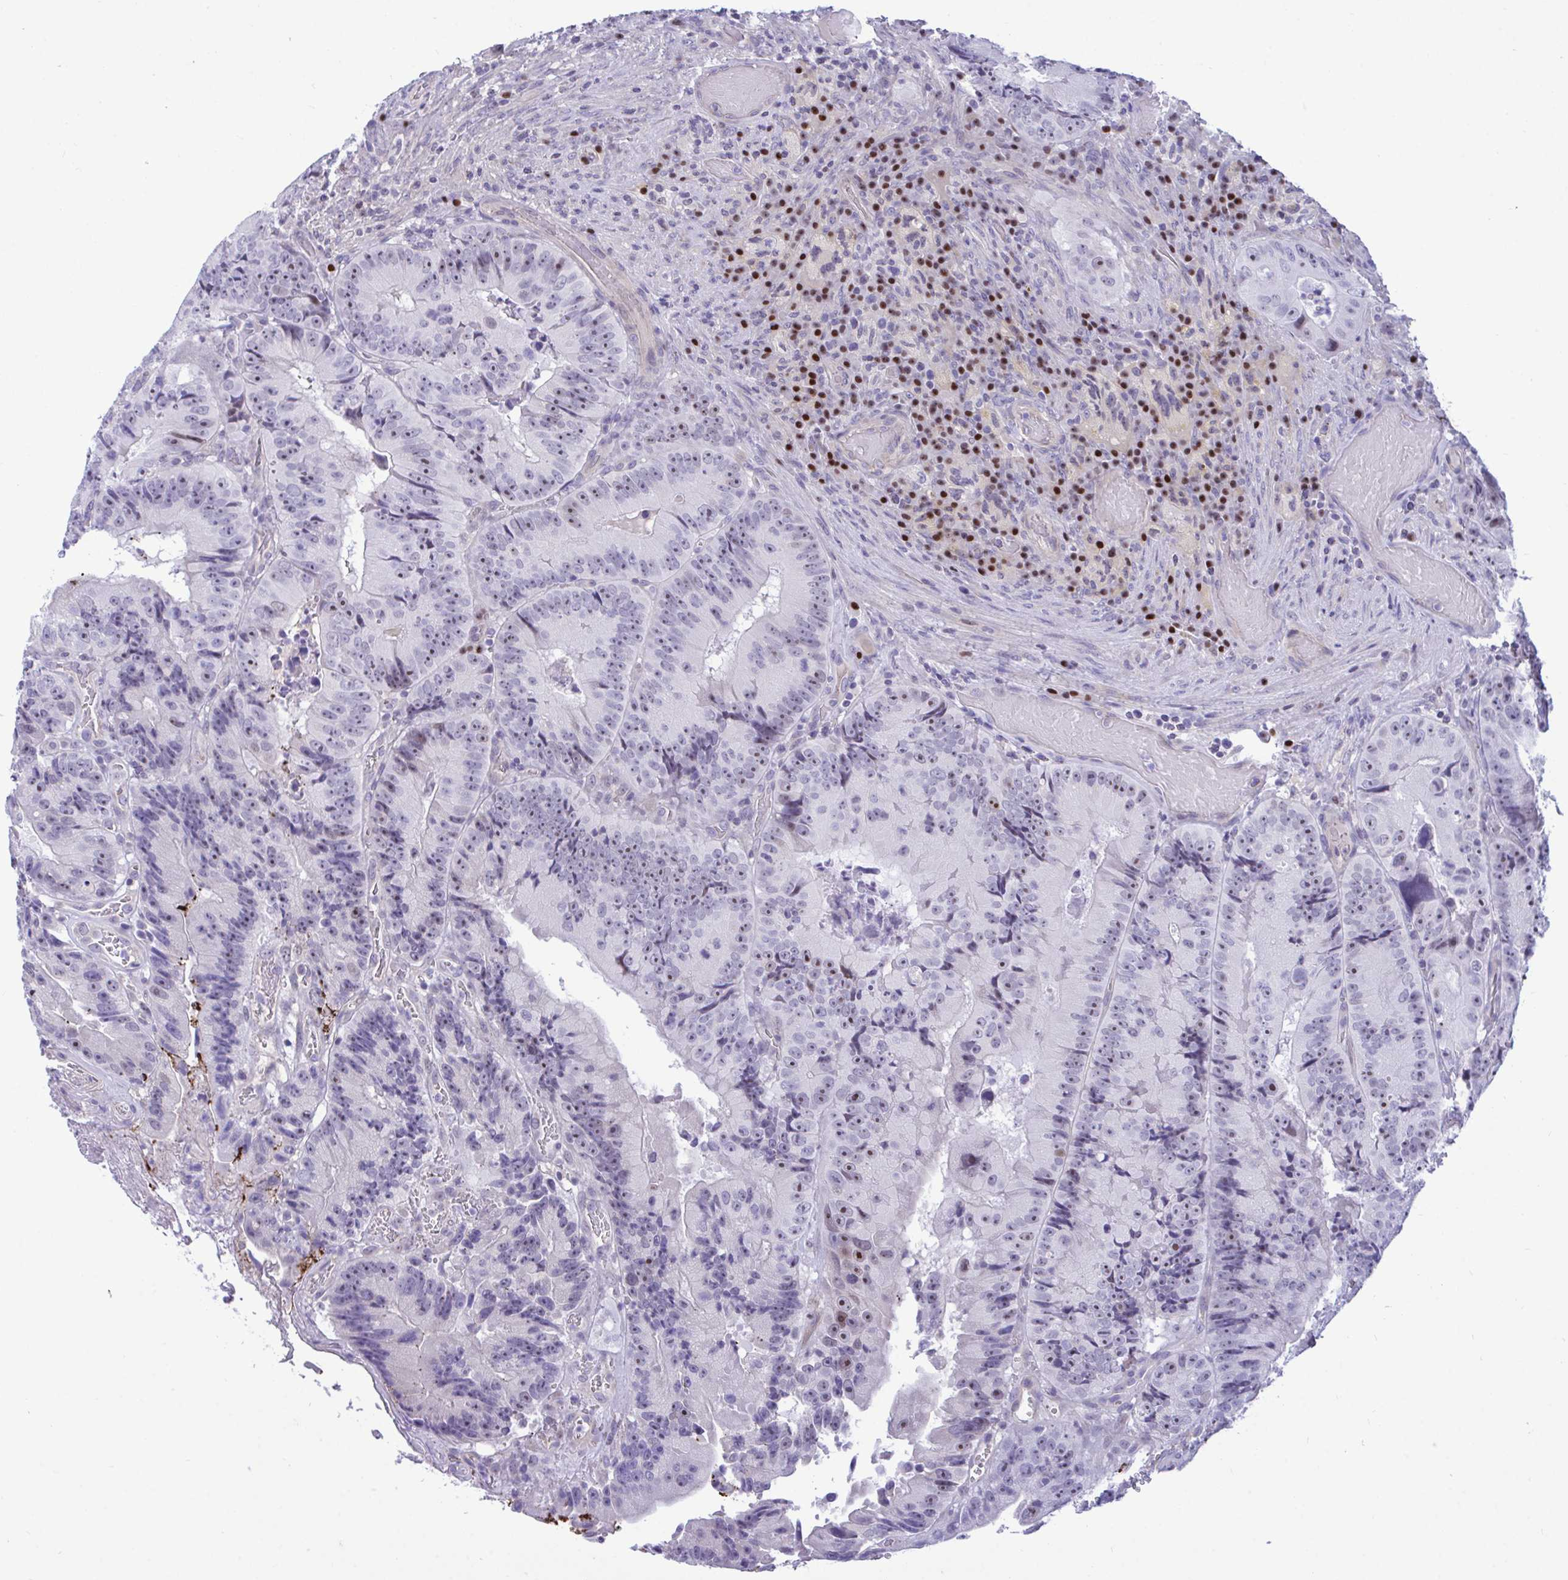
{"staining": {"intensity": "weak", "quantity": "<25%", "location": "nuclear"}, "tissue": "colorectal cancer", "cell_type": "Tumor cells", "image_type": "cancer", "snomed": [{"axis": "morphology", "description": "Adenocarcinoma, NOS"}, {"axis": "topography", "description": "Colon"}], "caption": "There is no significant staining in tumor cells of colorectal adenocarcinoma.", "gene": "SLC25A51", "patient": {"sex": "female", "age": 86}}